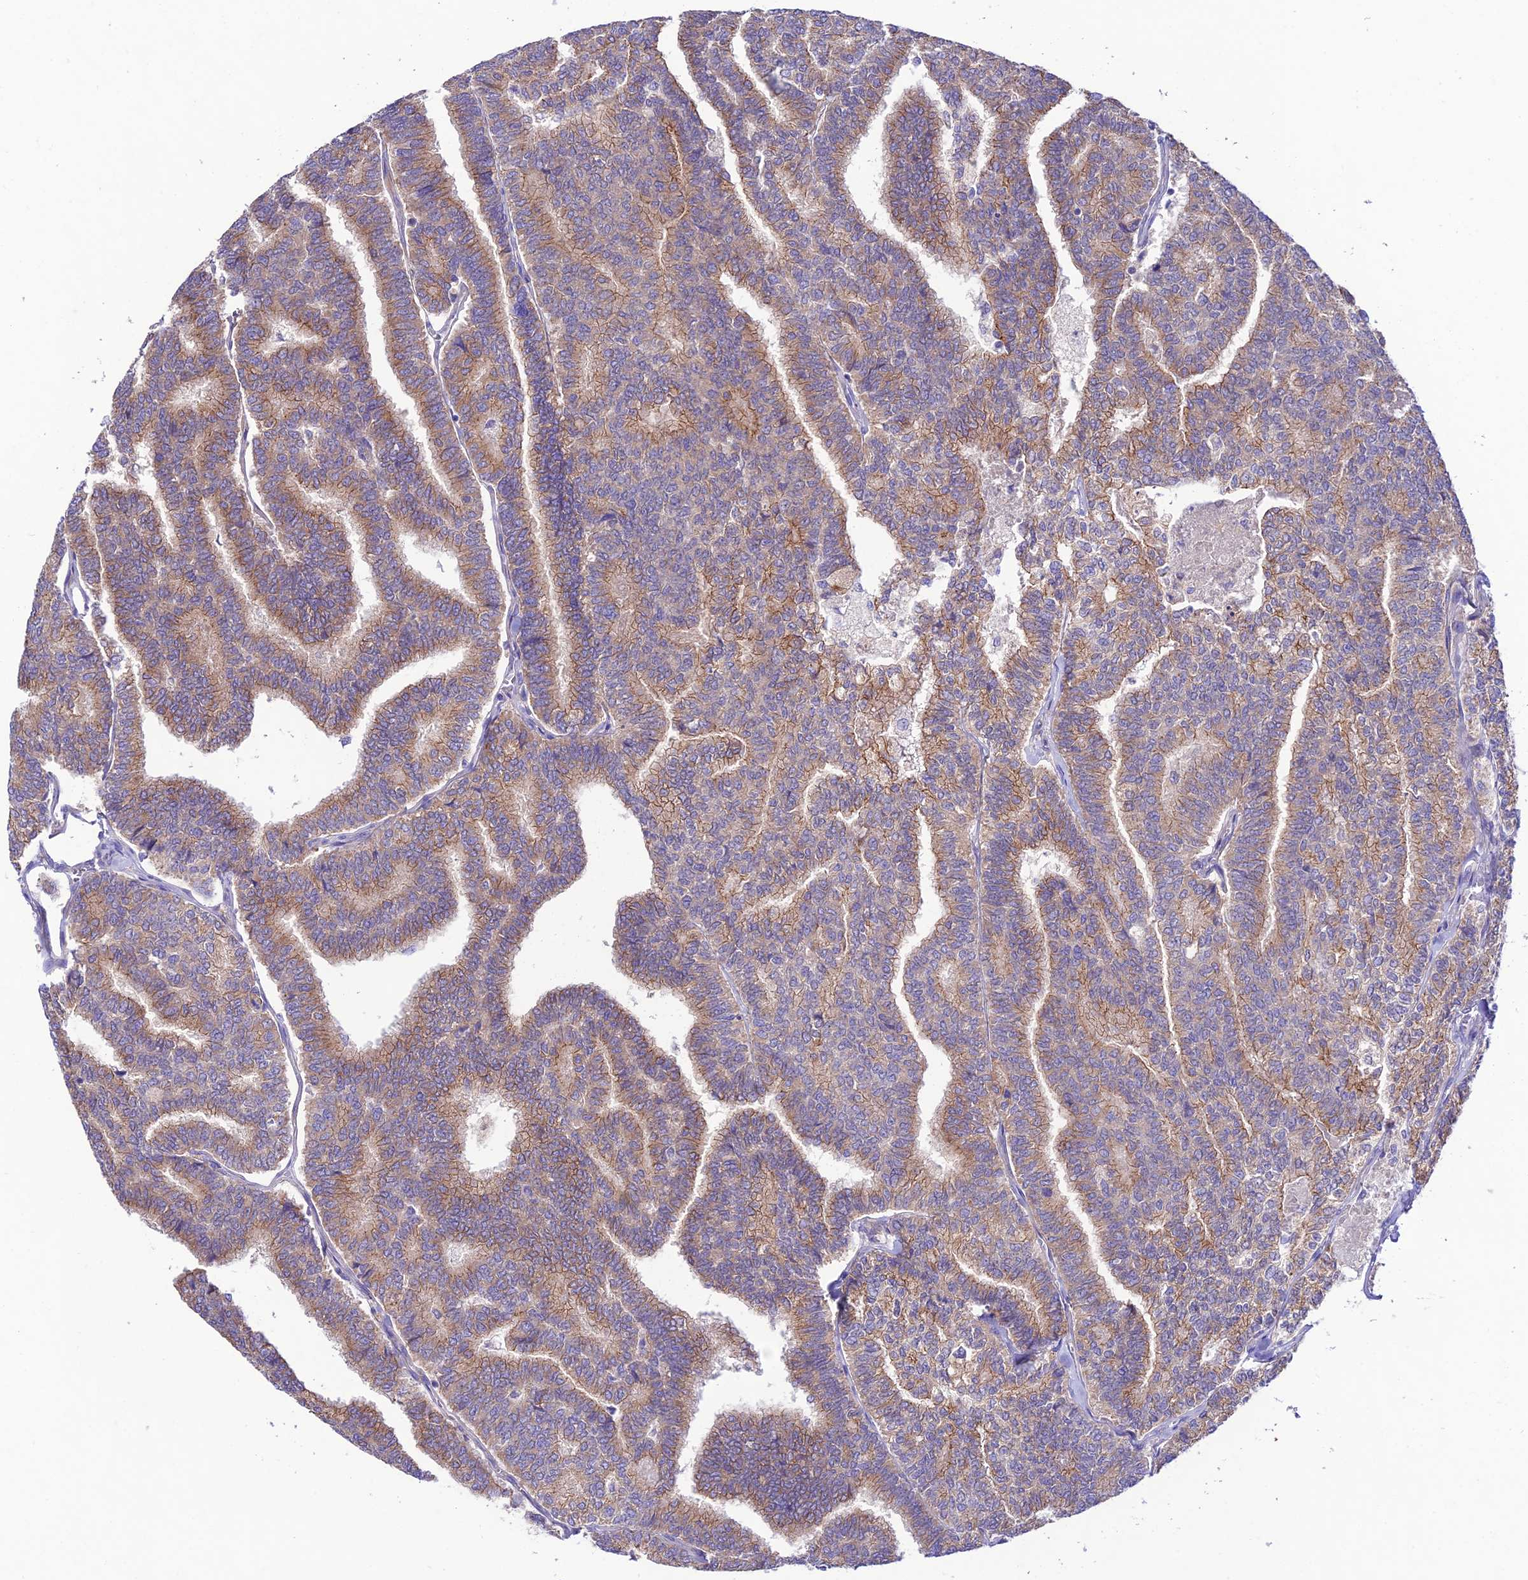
{"staining": {"intensity": "moderate", "quantity": ">75%", "location": "cytoplasmic/membranous"}, "tissue": "thyroid cancer", "cell_type": "Tumor cells", "image_type": "cancer", "snomed": [{"axis": "morphology", "description": "Papillary adenocarcinoma, NOS"}, {"axis": "topography", "description": "Thyroid gland"}], "caption": "This micrograph shows immunohistochemistry staining of thyroid papillary adenocarcinoma, with medium moderate cytoplasmic/membranous staining in approximately >75% of tumor cells.", "gene": "LACTB2", "patient": {"sex": "female", "age": 35}}